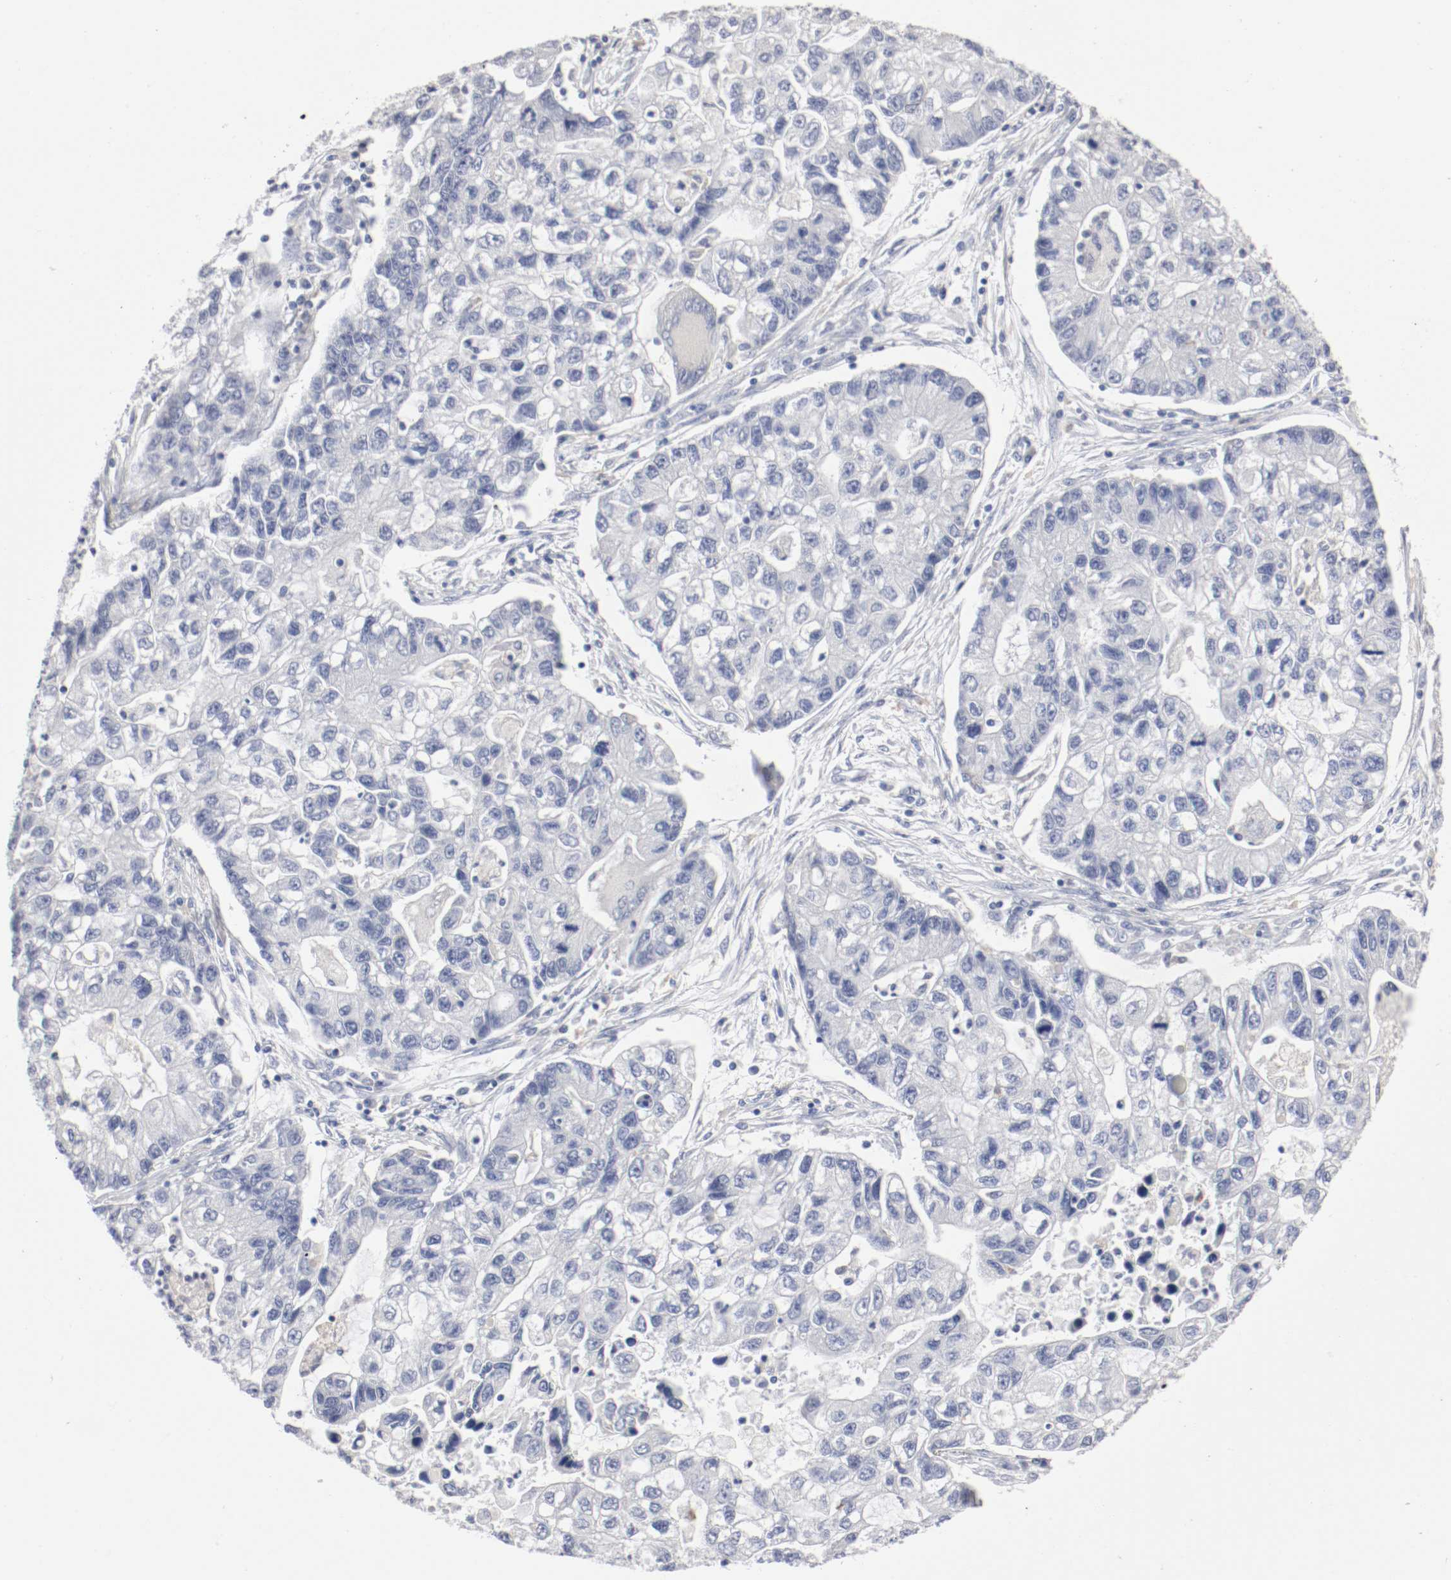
{"staining": {"intensity": "negative", "quantity": "none", "location": "none"}, "tissue": "lung cancer", "cell_type": "Tumor cells", "image_type": "cancer", "snomed": [{"axis": "morphology", "description": "Adenocarcinoma, NOS"}, {"axis": "topography", "description": "Lung"}], "caption": "Image shows no protein expression in tumor cells of adenocarcinoma (lung) tissue.", "gene": "FGFBP1", "patient": {"sex": "female", "age": 51}}